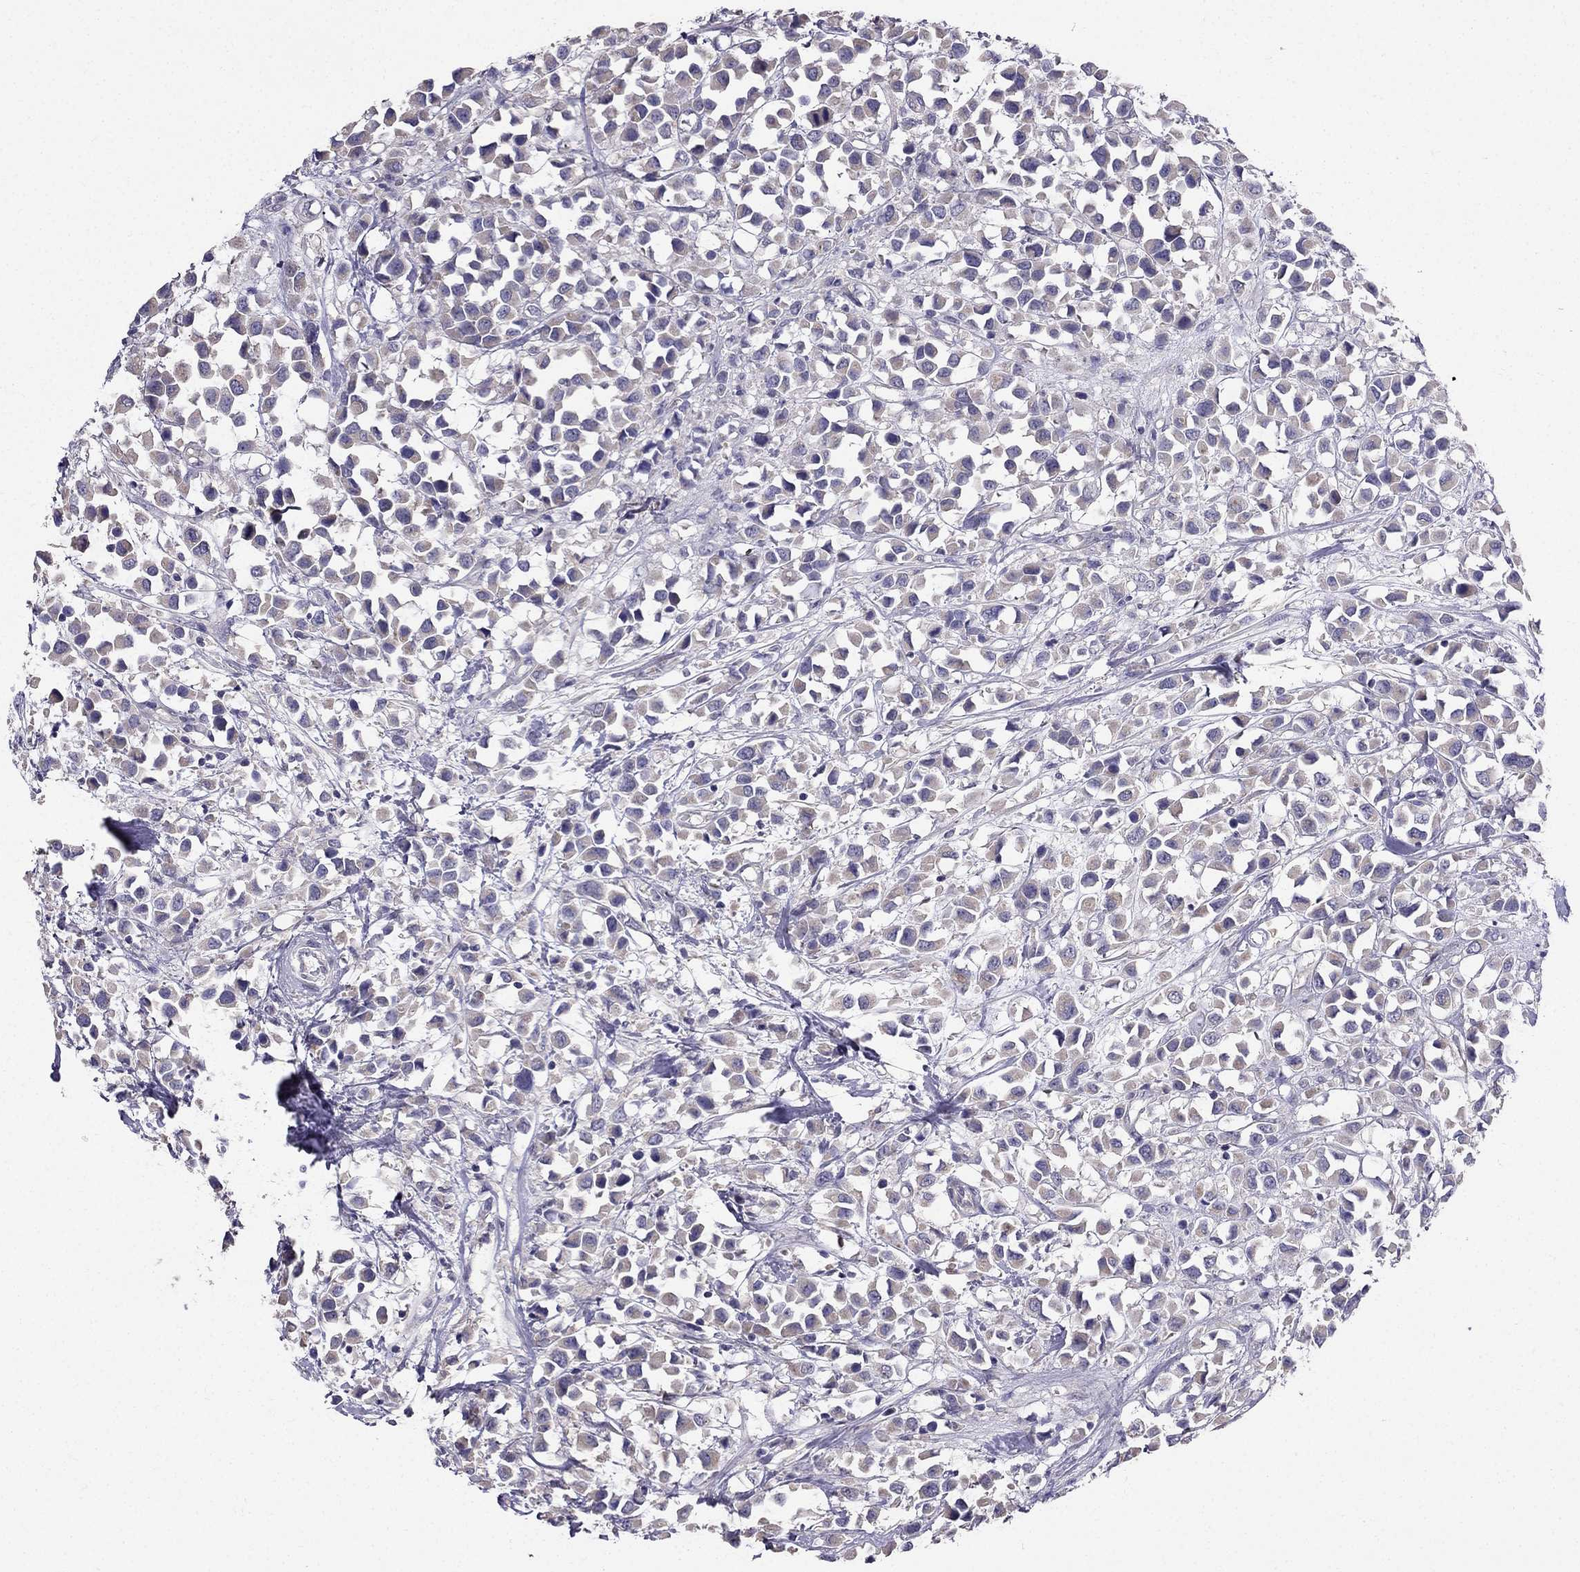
{"staining": {"intensity": "weak", "quantity": "25%-75%", "location": "cytoplasmic/membranous"}, "tissue": "breast cancer", "cell_type": "Tumor cells", "image_type": "cancer", "snomed": [{"axis": "morphology", "description": "Duct carcinoma"}, {"axis": "topography", "description": "Breast"}], "caption": "Brown immunohistochemical staining in human breast cancer (invasive ductal carcinoma) exhibits weak cytoplasmic/membranous expression in about 25%-75% of tumor cells.", "gene": "AS3MT", "patient": {"sex": "female", "age": 61}}